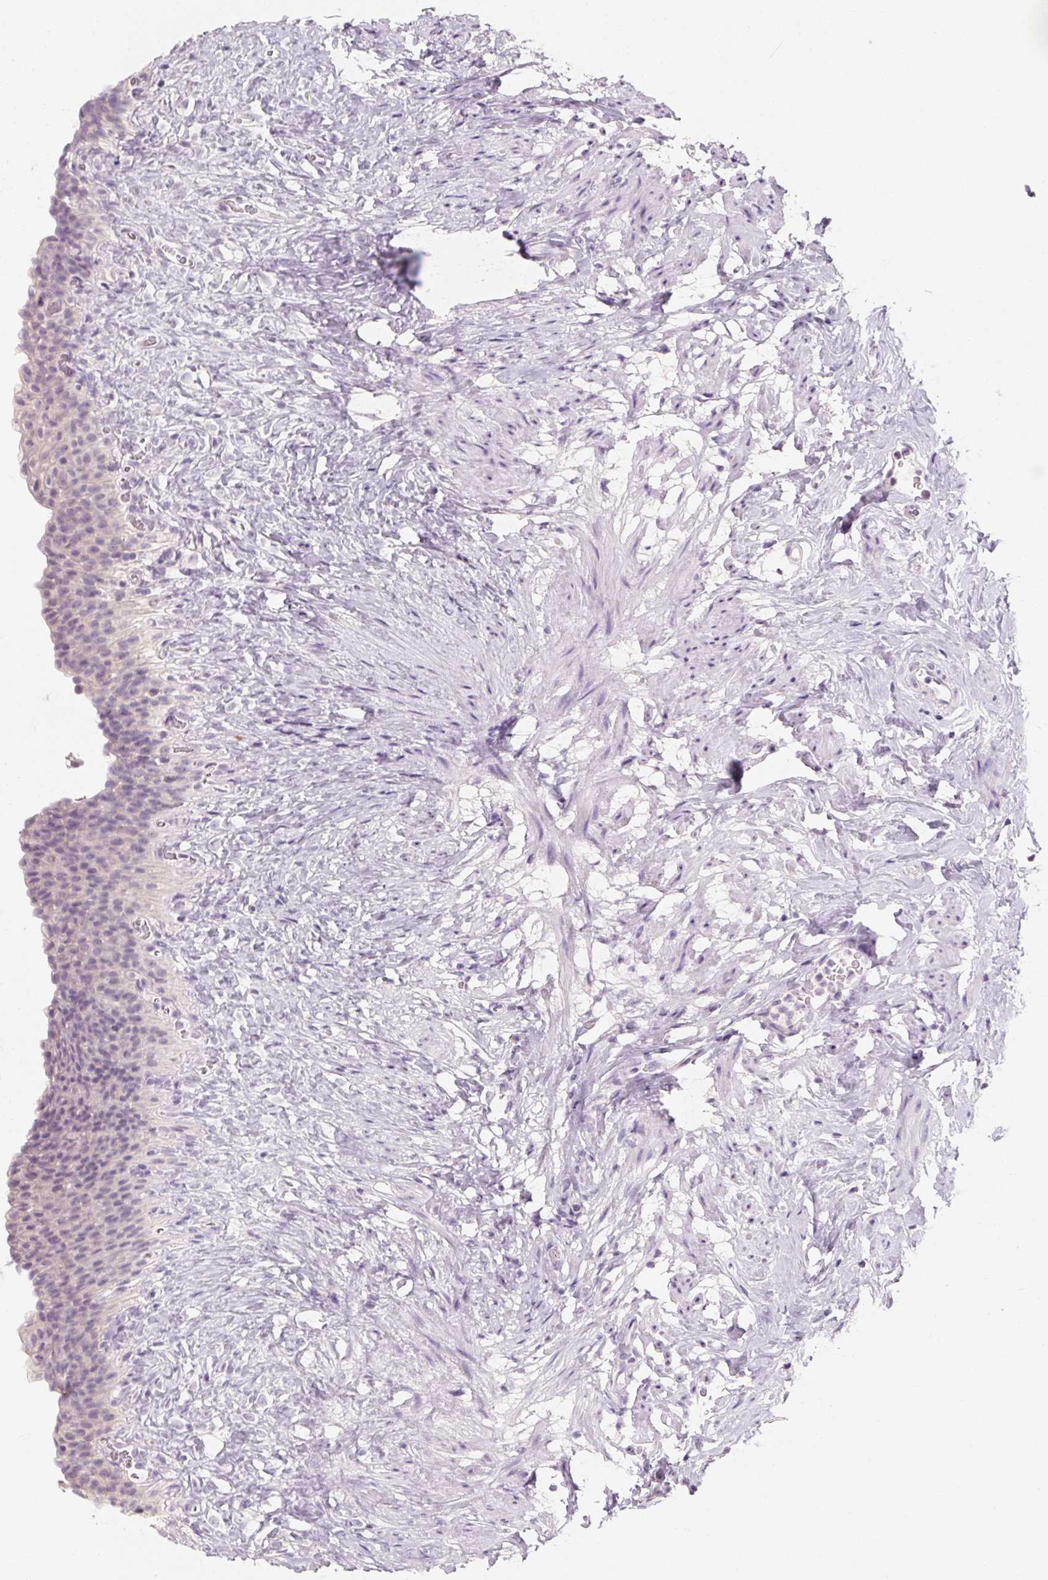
{"staining": {"intensity": "weak", "quantity": "<25%", "location": "nuclear"}, "tissue": "urinary bladder", "cell_type": "Urothelial cells", "image_type": "normal", "snomed": [{"axis": "morphology", "description": "Normal tissue, NOS"}, {"axis": "topography", "description": "Urinary bladder"}, {"axis": "topography", "description": "Prostate"}], "caption": "Urothelial cells are negative for brown protein staining in benign urinary bladder.", "gene": "CAPZA3", "patient": {"sex": "male", "age": 76}}